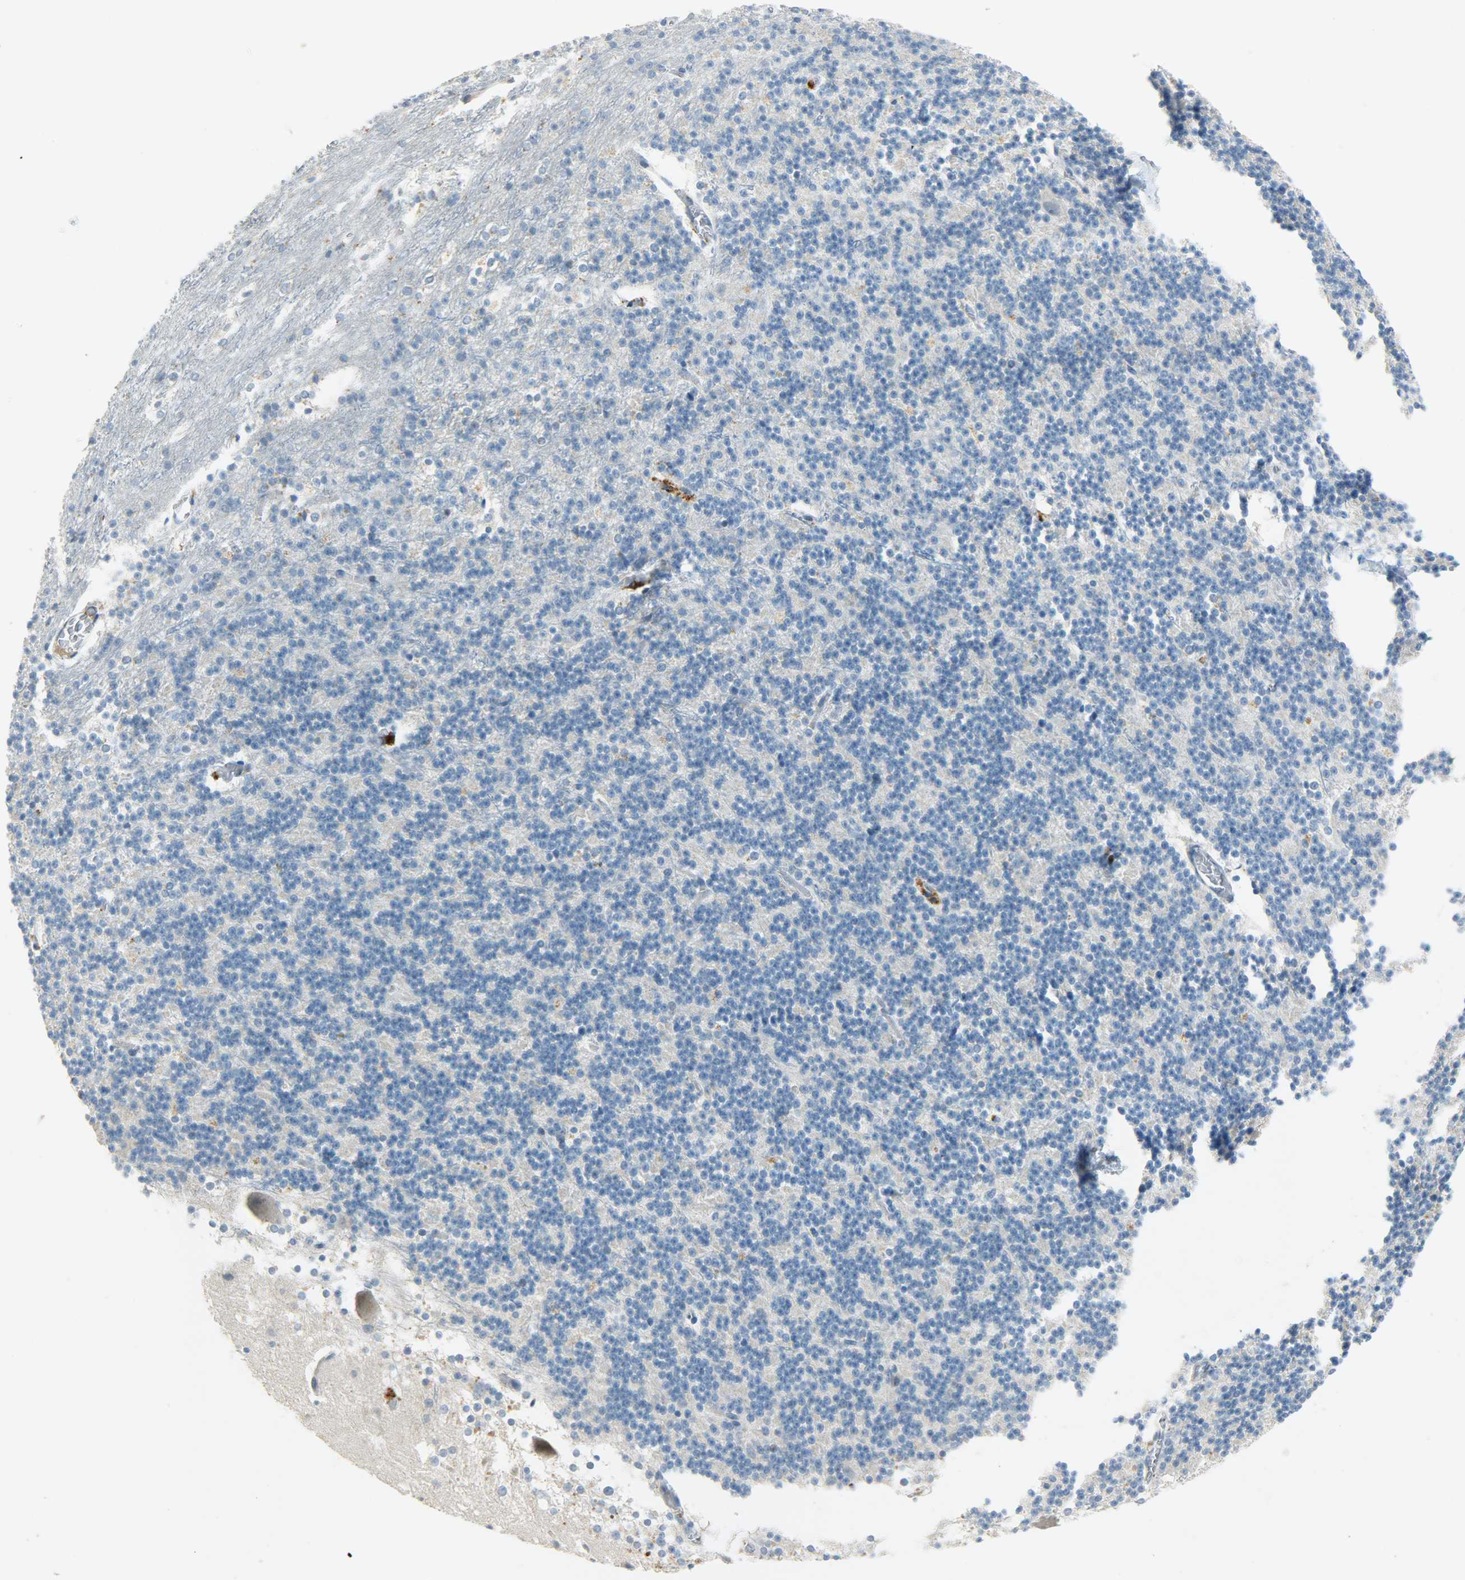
{"staining": {"intensity": "negative", "quantity": "none", "location": "none"}, "tissue": "cerebellum", "cell_type": "Cells in granular layer", "image_type": "normal", "snomed": [{"axis": "morphology", "description": "Normal tissue, NOS"}, {"axis": "topography", "description": "Cerebellum"}], "caption": "The image displays no significant positivity in cells in granular layer of cerebellum.", "gene": "JUNB", "patient": {"sex": "female", "age": 19}}